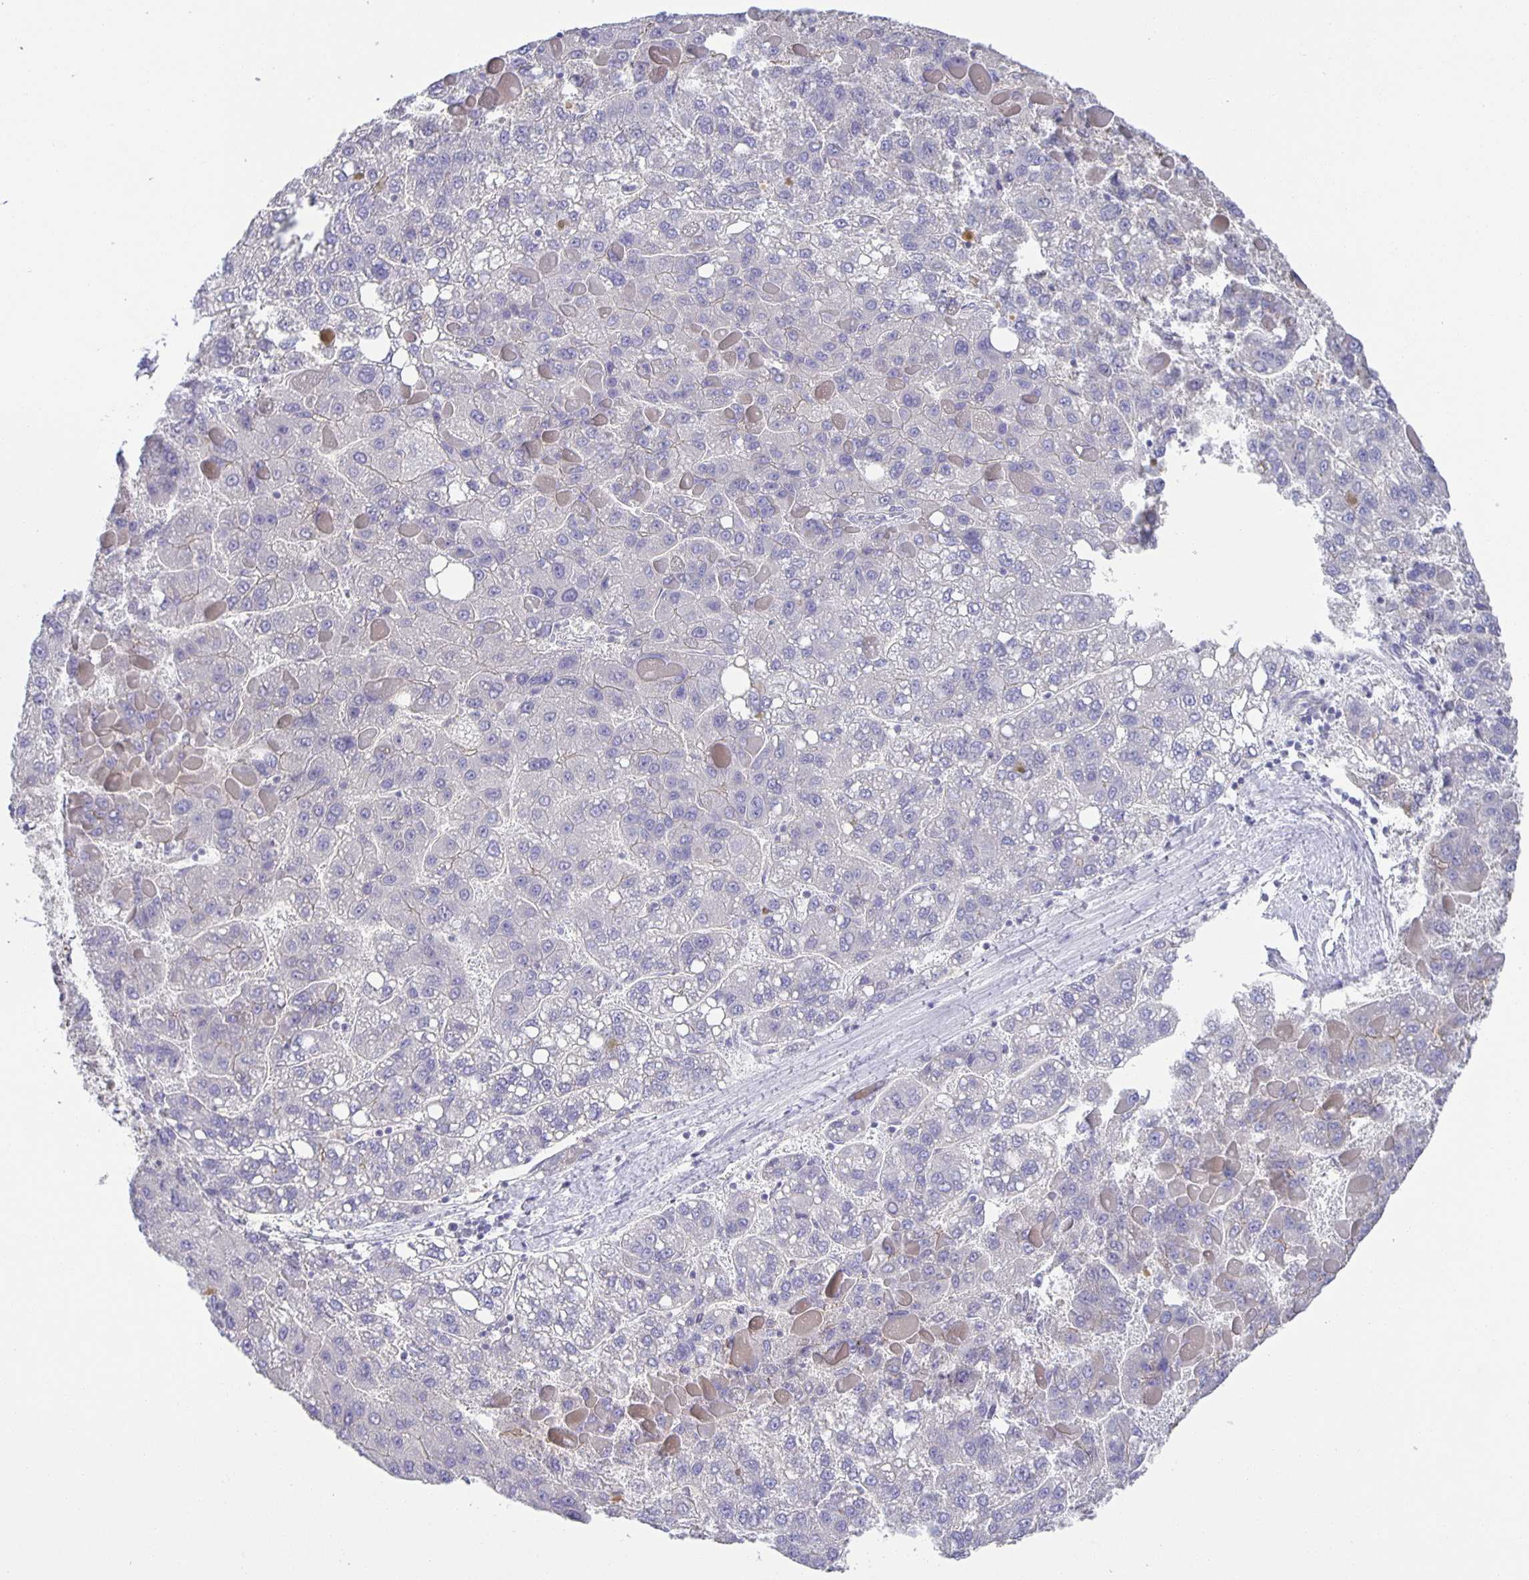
{"staining": {"intensity": "negative", "quantity": "none", "location": "none"}, "tissue": "liver cancer", "cell_type": "Tumor cells", "image_type": "cancer", "snomed": [{"axis": "morphology", "description": "Carcinoma, Hepatocellular, NOS"}, {"axis": "topography", "description": "Liver"}], "caption": "This is an immunohistochemistry (IHC) histopathology image of liver cancer. There is no positivity in tumor cells.", "gene": "PTPN3", "patient": {"sex": "female", "age": 82}}